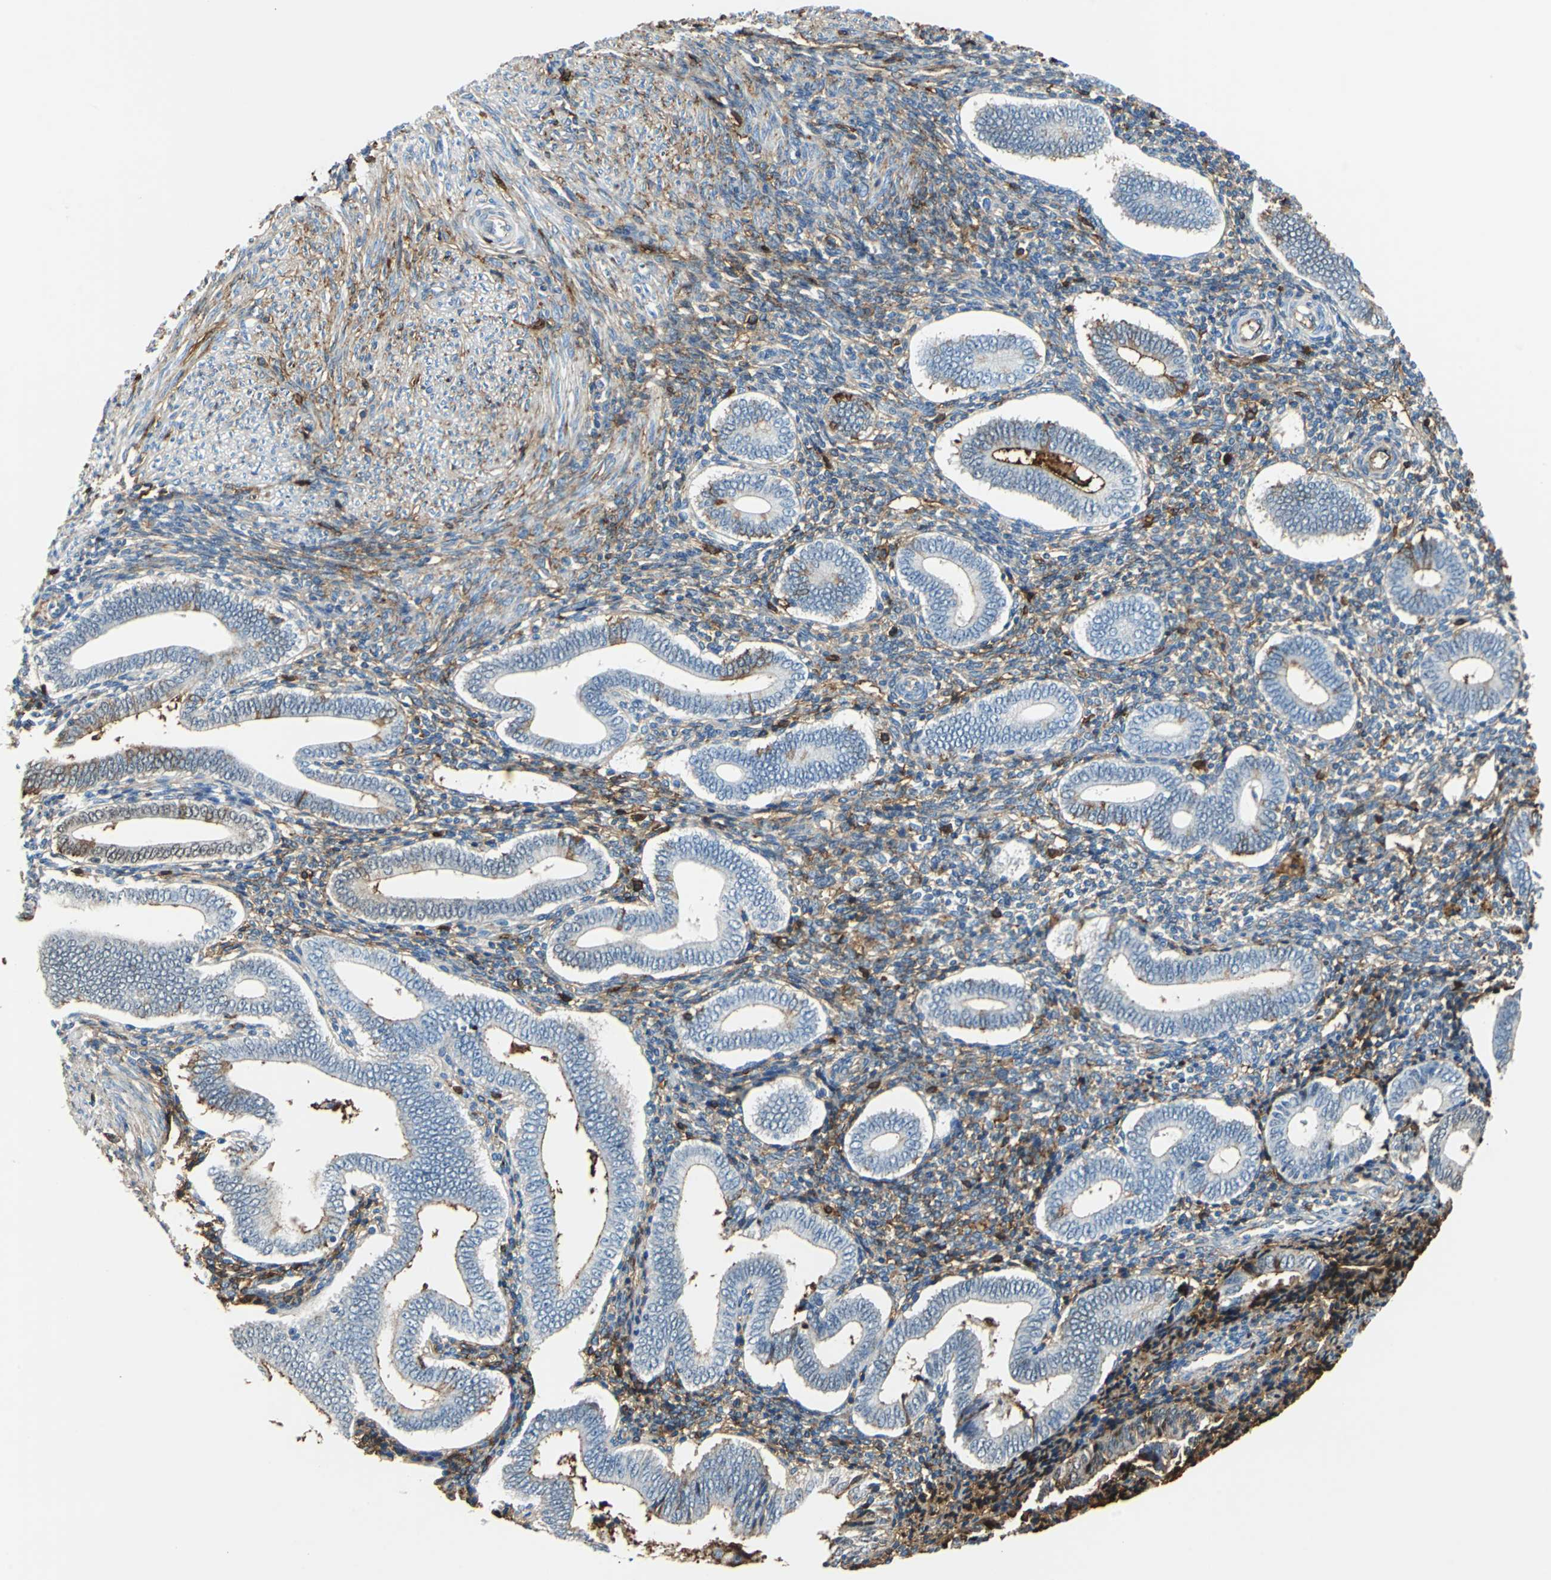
{"staining": {"intensity": "moderate", "quantity": "25%-75%", "location": "cytoplasmic/membranous"}, "tissue": "endometrium", "cell_type": "Cells in endometrial stroma", "image_type": "normal", "snomed": [{"axis": "morphology", "description": "Normal tissue, NOS"}, {"axis": "topography", "description": "Uterus"}, {"axis": "topography", "description": "Endometrium"}], "caption": "Protein staining of unremarkable endometrium reveals moderate cytoplasmic/membranous positivity in about 25%-75% of cells in endometrial stroma. (DAB (3,3'-diaminobenzidine) IHC with brightfield microscopy, high magnification).", "gene": "ALB", "patient": {"sex": "female", "age": 33}}